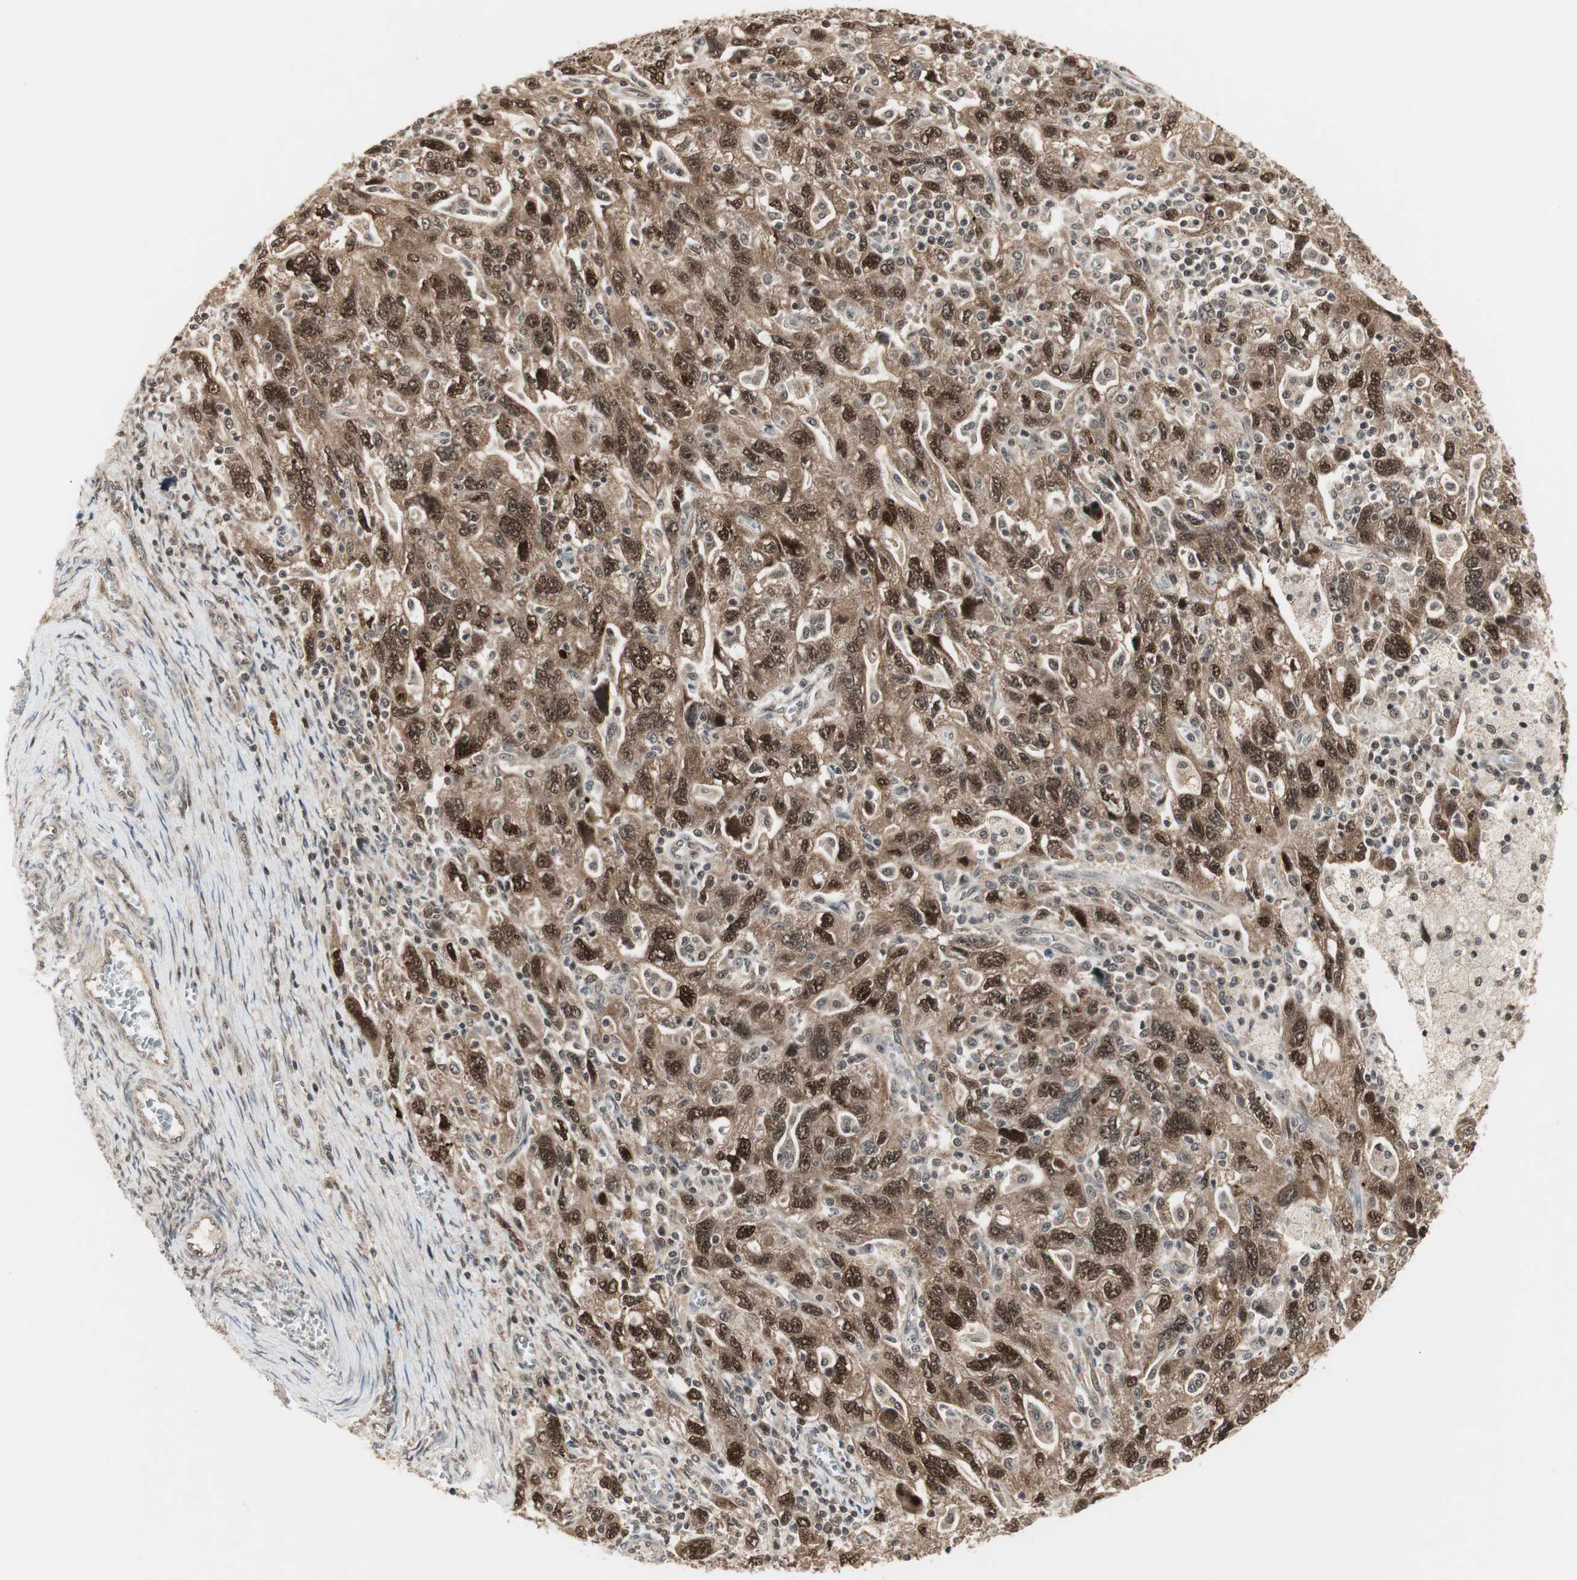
{"staining": {"intensity": "strong", "quantity": ">75%", "location": "cytoplasmic/membranous"}, "tissue": "ovarian cancer", "cell_type": "Tumor cells", "image_type": "cancer", "snomed": [{"axis": "morphology", "description": "Carcinoma, NOS"}, {"axis": "morphology", "description": "Cystadenocarcinoma, serous, NOS"}, {"axis": "topography", "description": "Ovary"}], "caption": "Immunohistochemistry (IHC) image of human carcinoma (ovarian) stained for a protein (brown), which exhibits high levels of strong cytoplasmic/membranous staining in about >75% of tumor cells.", "gene": "CSNK2B", "patient": {"sex": "female", "age": 69}}